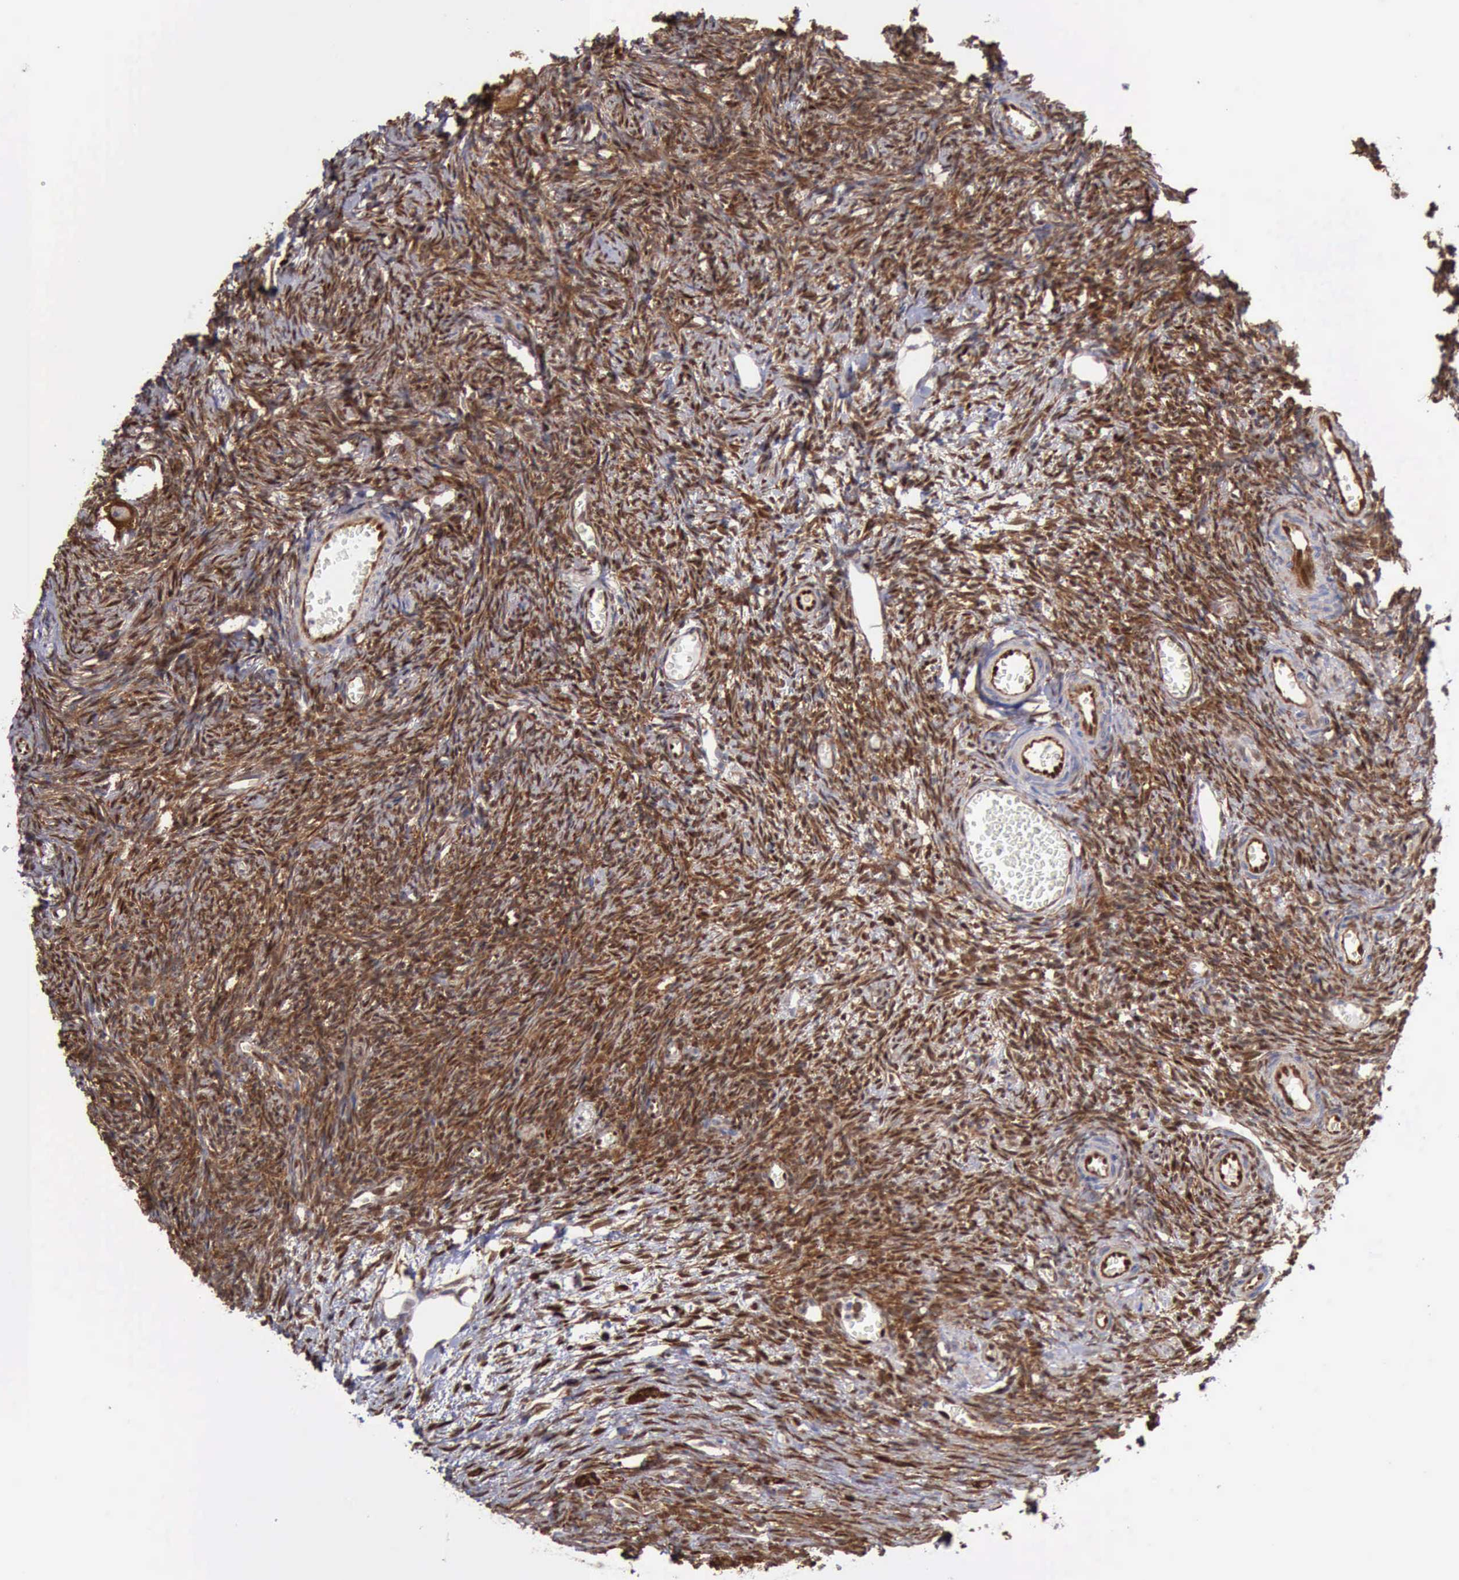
{"staining": {"intensity": "strong", "quantity": ">75%", "location": "cytoplasmic/membranous,nuclear"}, "tissue": "ovary", "cell_type": "Ovarian stroma cells", "image_type": "normal", "snomed": [{"axis": "morphology", "description": "Normal tissue, NOS"}, {"axis": "topography", "description": "Ovary"}], "caption": "A brown stain shows strong cytoplasmic/membranous,nuclear positivity of a protein in ovarian stroma cells of normal human ovary. Immunohistochemistry (ihc) stains the protein of interest in brown and the nuclei are stained blue.", "gene": "PDCD4", "patient": {"sex": "female", "age": 27}}